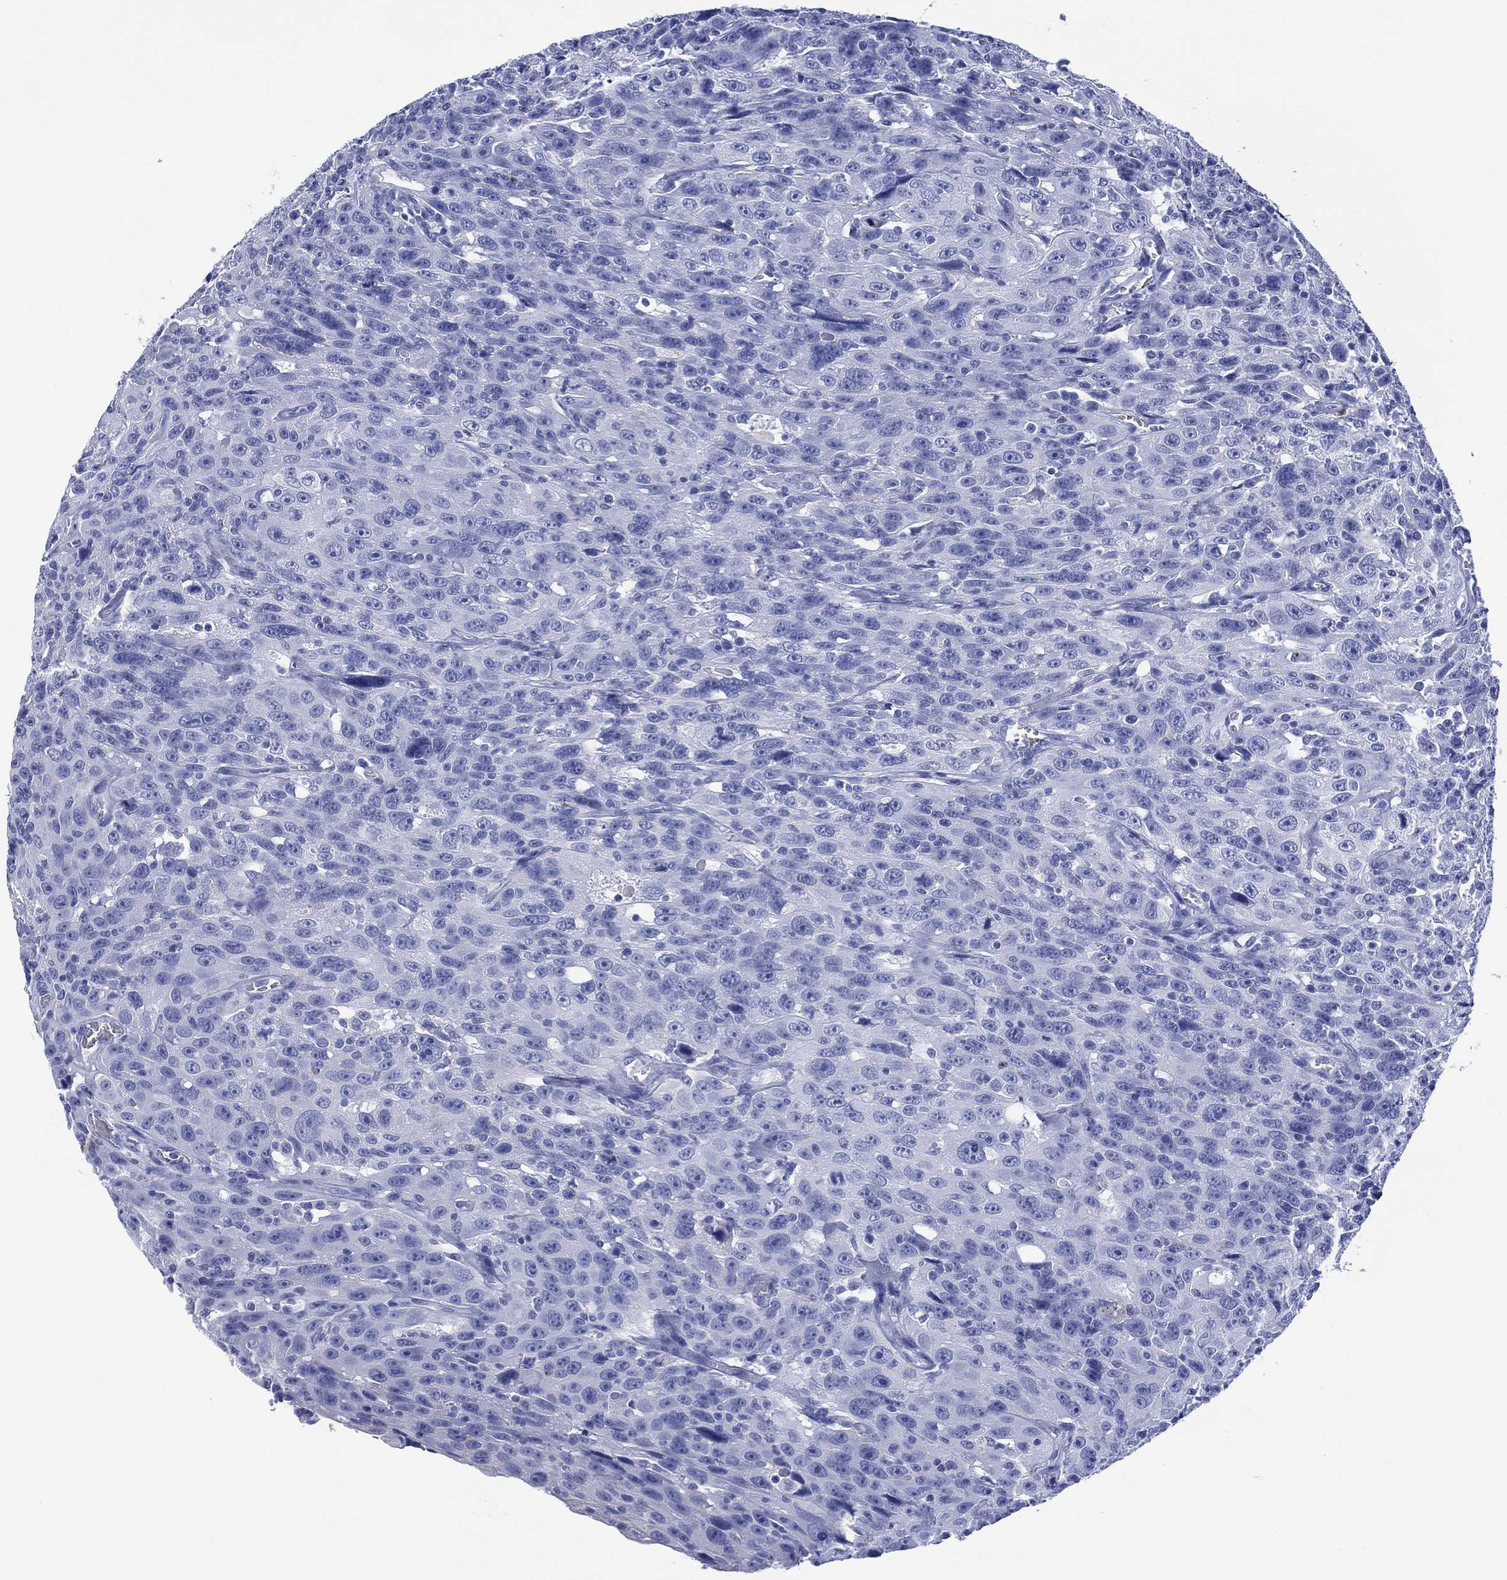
{"staining": {"intensity": "negative", "quantity": "none", "location": "none"}, "tissue": "urothelial cancer", "cell_type": "Tumor cells", "image_type": "cancer", "snomed": [{"axis": "morphology", "description": "Urothelial carcinoma, NOS"}, {"axis": "morphology", "description": "Urothelial carcinoma, High grade"}, {"axis": "topography", "description": "Urinary bladder"}], "caption": "A photomicrograph of urothelial cancer stained for a protein shows no brown staining in tumor cells.", "gene": "DPP4", "patient": {"sex": "female", "age": 73}}